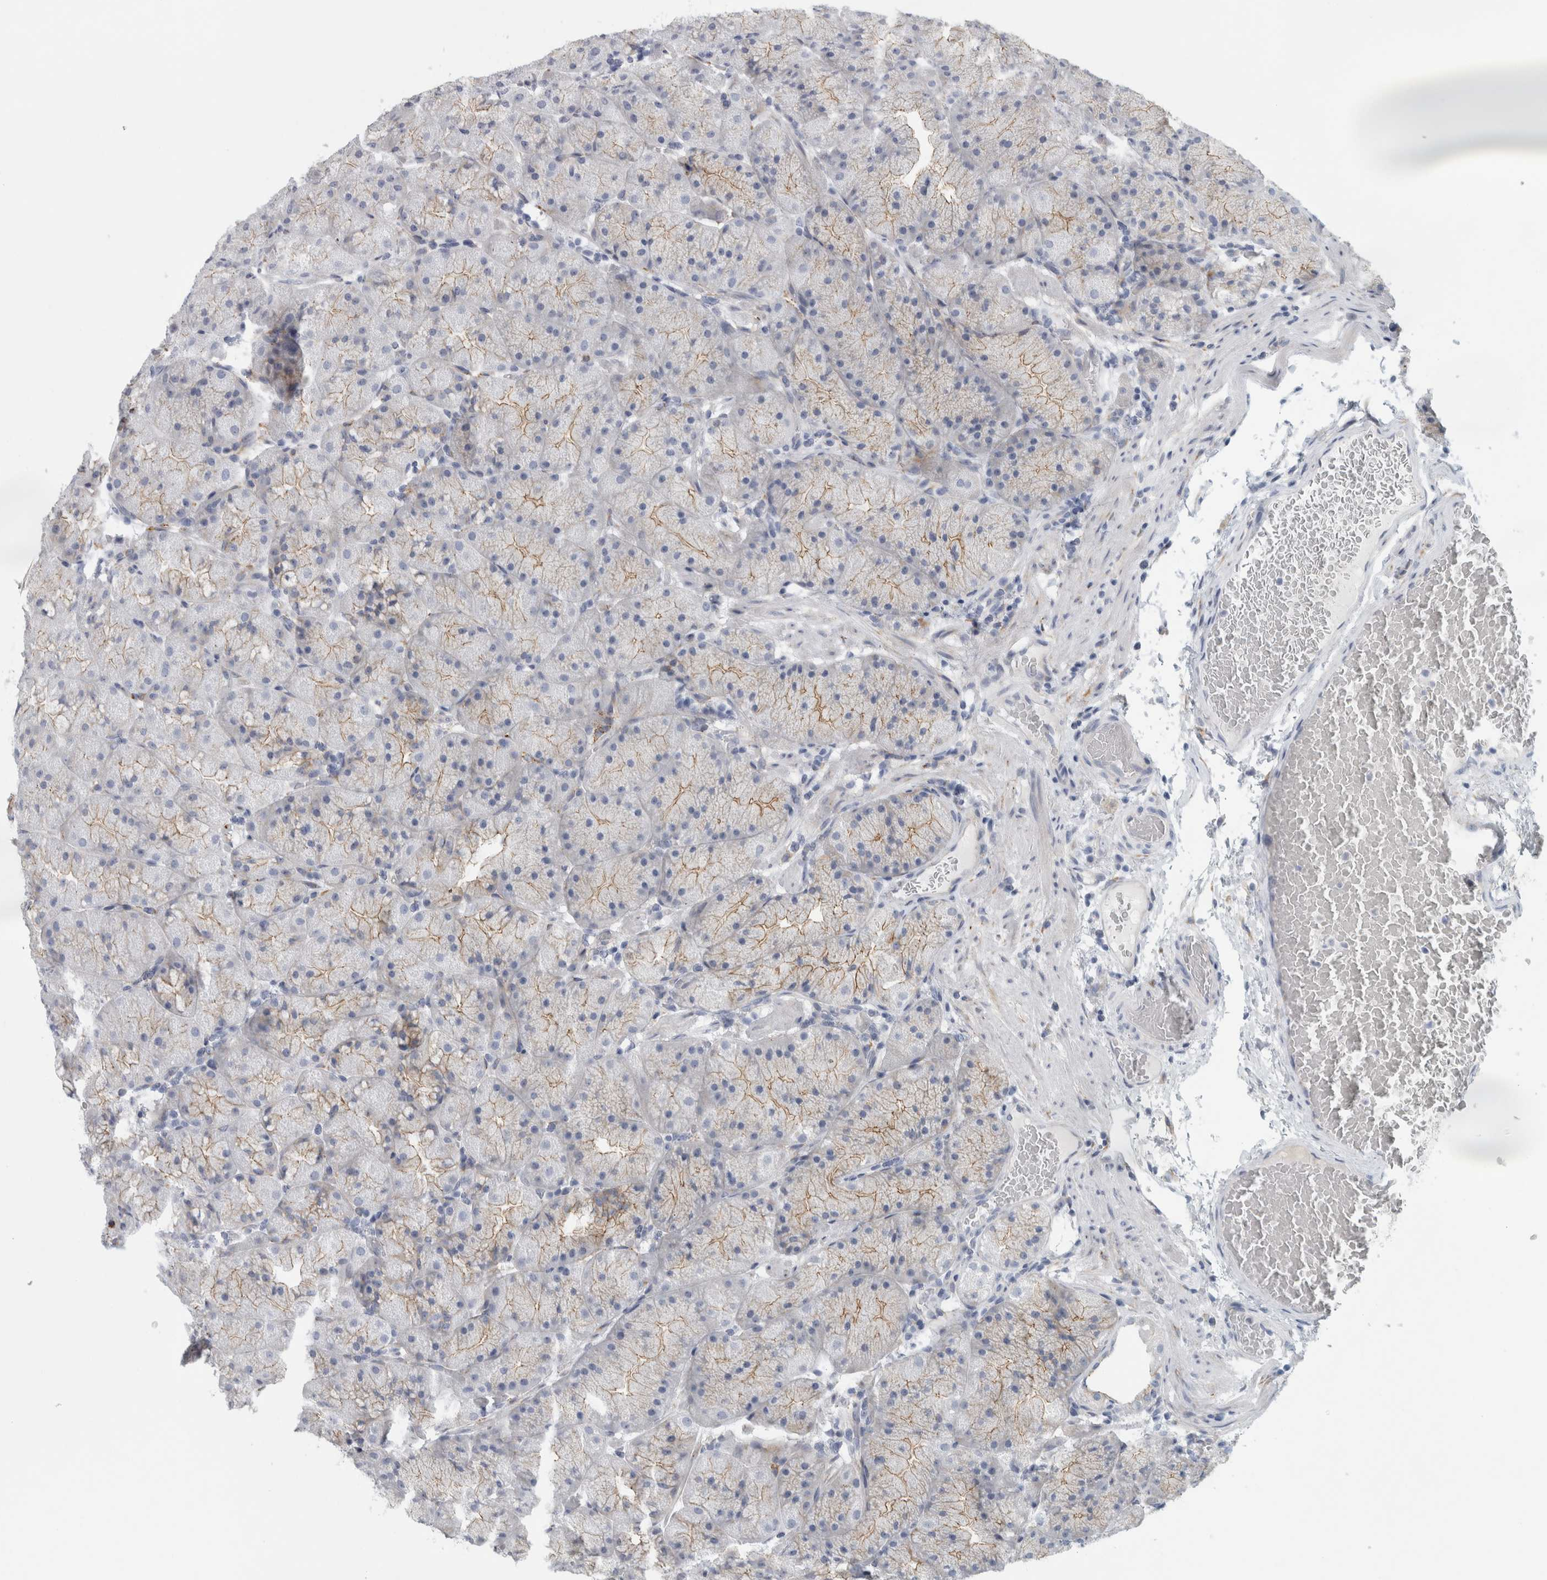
{"staining": {"intensity": "moderate", "quantity": "<25%", "location": "cytoplasmic/membranous"}, "tissue": "stomach", "cell_type": "Glandular cells", "image_type": "normal", "snomed": [{"axis": "morphology", "description": "Normal tissue, NOS"}, {"axis": "topography", "description": "Stomach, upper"}, {"axis": "topography", "description": "Stomach"}], "caption": "This image demonstrates unremarkable stomach stained with immunohistochemistry to label a protein in brown. The cytoplasmic/membranous of glandular cells show moderate positivity for the protein. Nuclei are counter-stained blue.", "gene": "B3GNT3", "patient": {"sex": "male", "age": 48}}